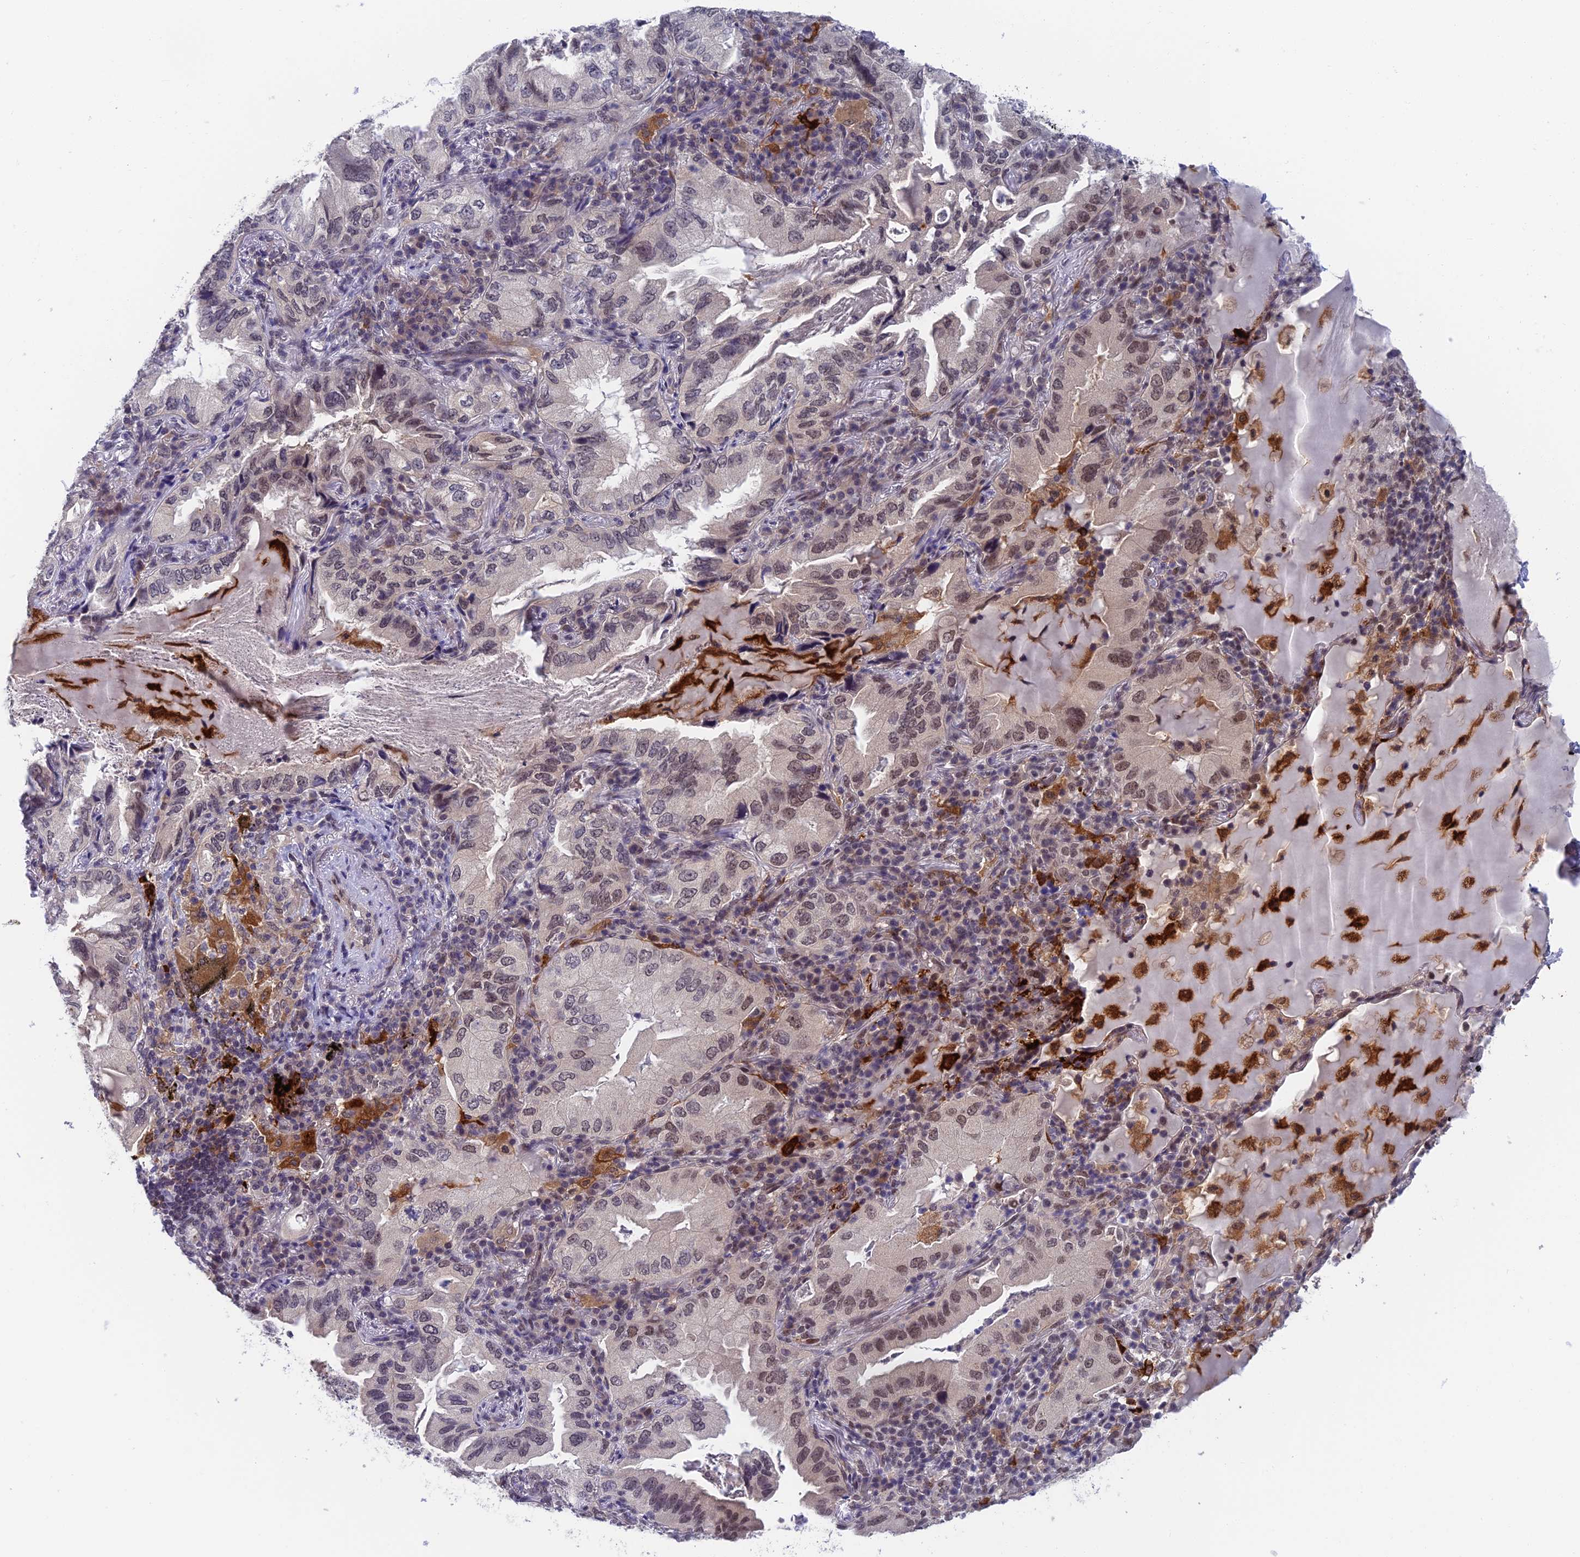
{"staining": {"intensity": "moderate", "quantity": "<25%", "location": "nuclear"}, "tissue": "lung cancer", "cell_type": "Tumor cells", "image_type": "cancer", "snomed": [{"axis": "morphology", "description": "Adenocarcinoma, NOS"}, {"axis": "topography", "description": "Lung"}], "caption": "High-magnification brightfield microscopy of lung cancer (adenocarcinoma) stained with DAB (brown) and counterstained with hematoxylin (blue). tumor cells exhibit moderate nuclear staining is seen in about<25% of cells. (DAB = brown stain, brightfield microscopy at high magnification).", "gene": "NSMCE1", "patient": {"sex": "female", "age": 69}}